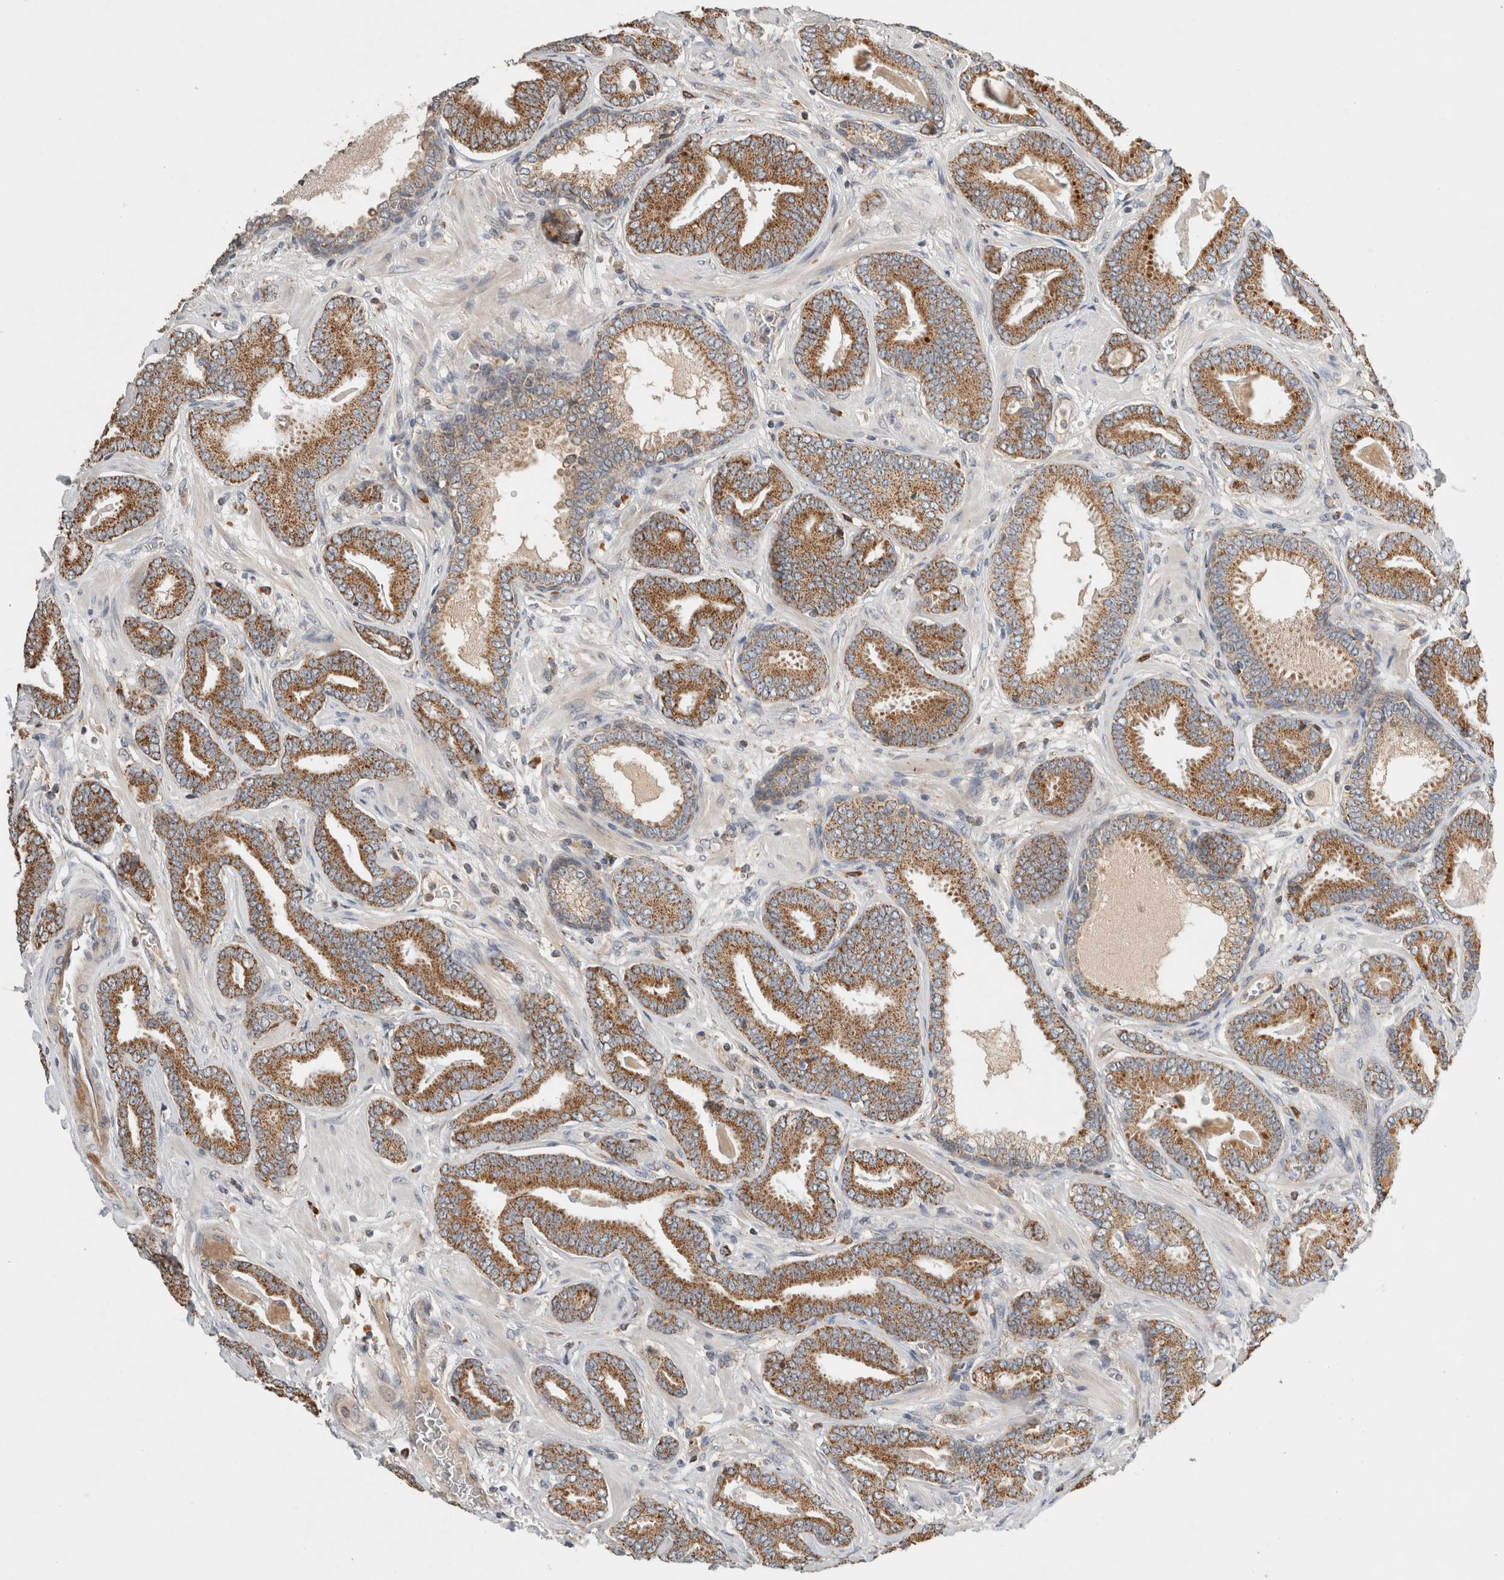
{"staining": {"intensity": "moderate", "quantity": ">75%", "location": "cytoplasmic/membranous"}, "tissue": "prostate cancer", "cell_type": "Tumor cells", "image_type": "cancer", "snomed": [{"axis": "morphology", "description": "Adenocarcinoma, Low grade"}, {"axis": "topography", "description": "Prostate"}], "caption": "Immunohistochemistry (IHC) of human prostate cancer (low-grade adenocarcinoma) displays medium levels of moderate cytoplasmic/membranous expression in approximately >75% of tumor cells.", "gene": "AMPD1", "patient": {"sex": "male", "age": 62}}